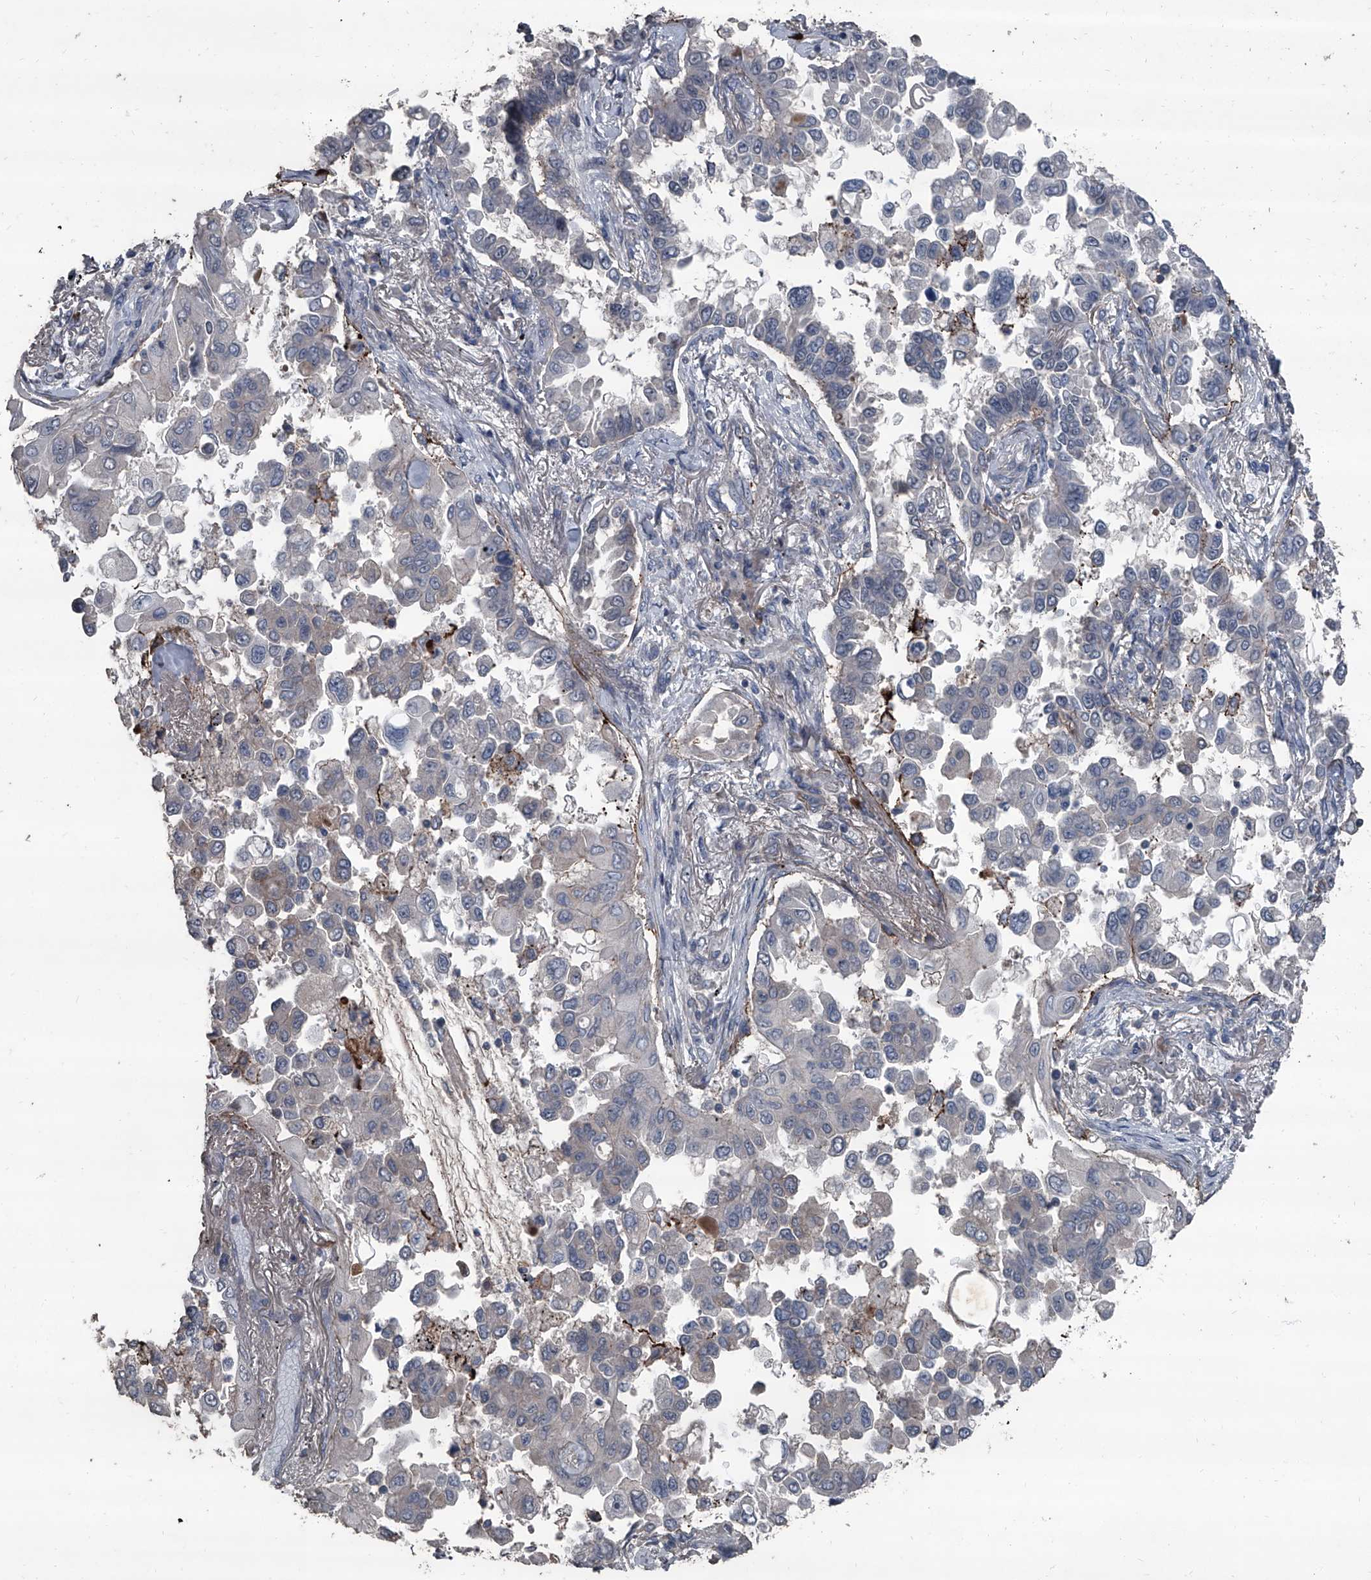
{"staining": {"intensity": "weak", "quantity": "25%-75%", "location": "cytoplasmic/membranous"}, "tissue": "lung cancer", "cell_type": "Tumor cells", "image_type": "cancer", "snomed": [{"axis": "morphology", "description": "Adenocarcinoma, NOS"}, {"axis": "topography", "description": "Lung"}], "caption": "High-magnification brightfield microscopy of lung cancer (adenocarcinoma) stained with DAB (brown) and counterstained with hematoxylin (blue). tumor cells exhibit weak cytoplasmic/membranous expression is identified in approximately25%-75% of cells. (IHC, brightfield microscopy, high magnification).", "gene": "OARD1", "patient": {"sex": "female", "age": 67}}